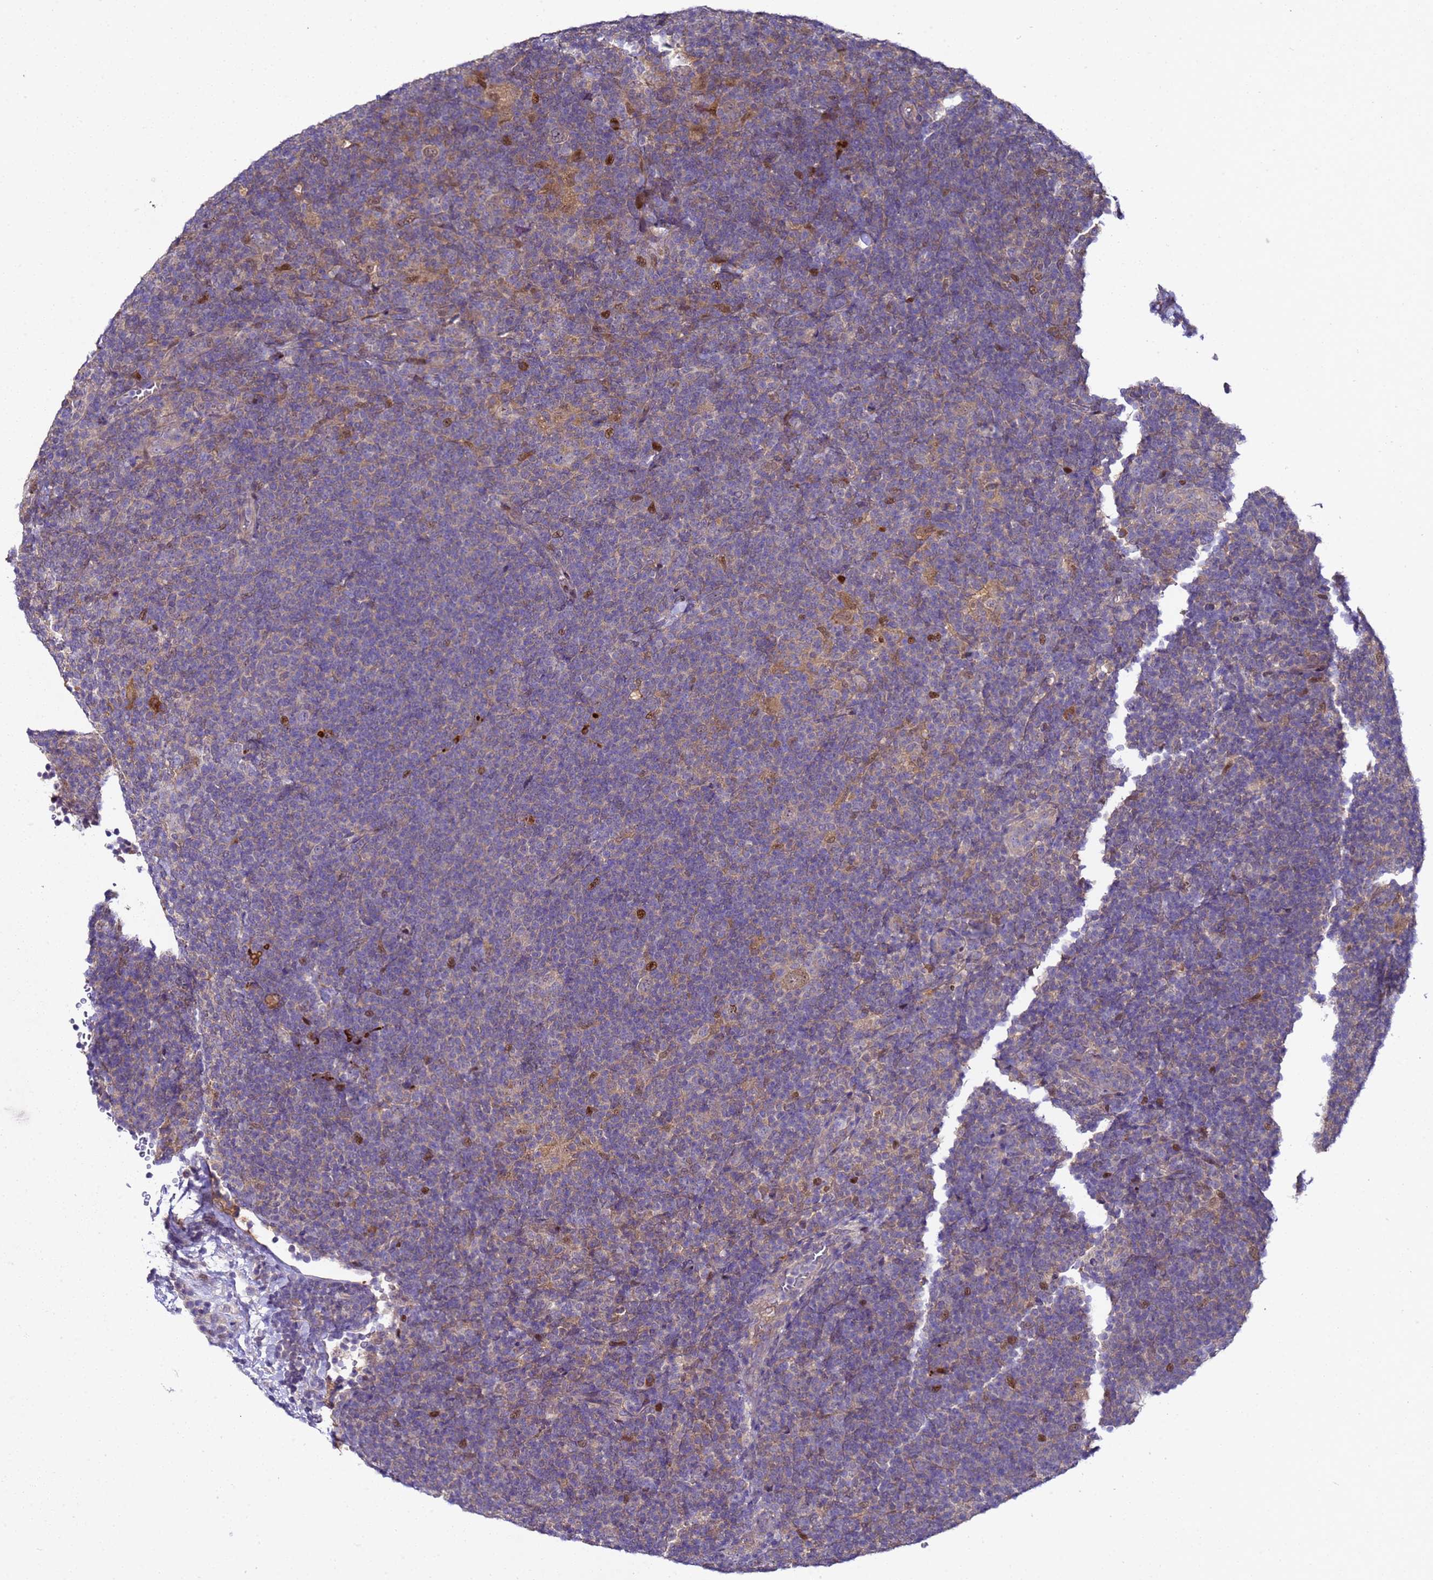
{"staining": {"intensity": "weak", "quantity": "25%-75%", "location": "cytoplasmic/membranous"}, "tissue": "lymphoma", "cell_type": "Tumor cells", "image_type": "cancer", "snomed": [{"axis": "morphology", "description": "Hodgkin's disease, NOS"}, {"axis": "topography", "description": "Lymph node"}], "caption": "Hodgkin's disease stained with a protein marker exhibits weak staining in tumor cells.", "gene": "ALG3", "patient": {"sex": "female", "age": 57}}